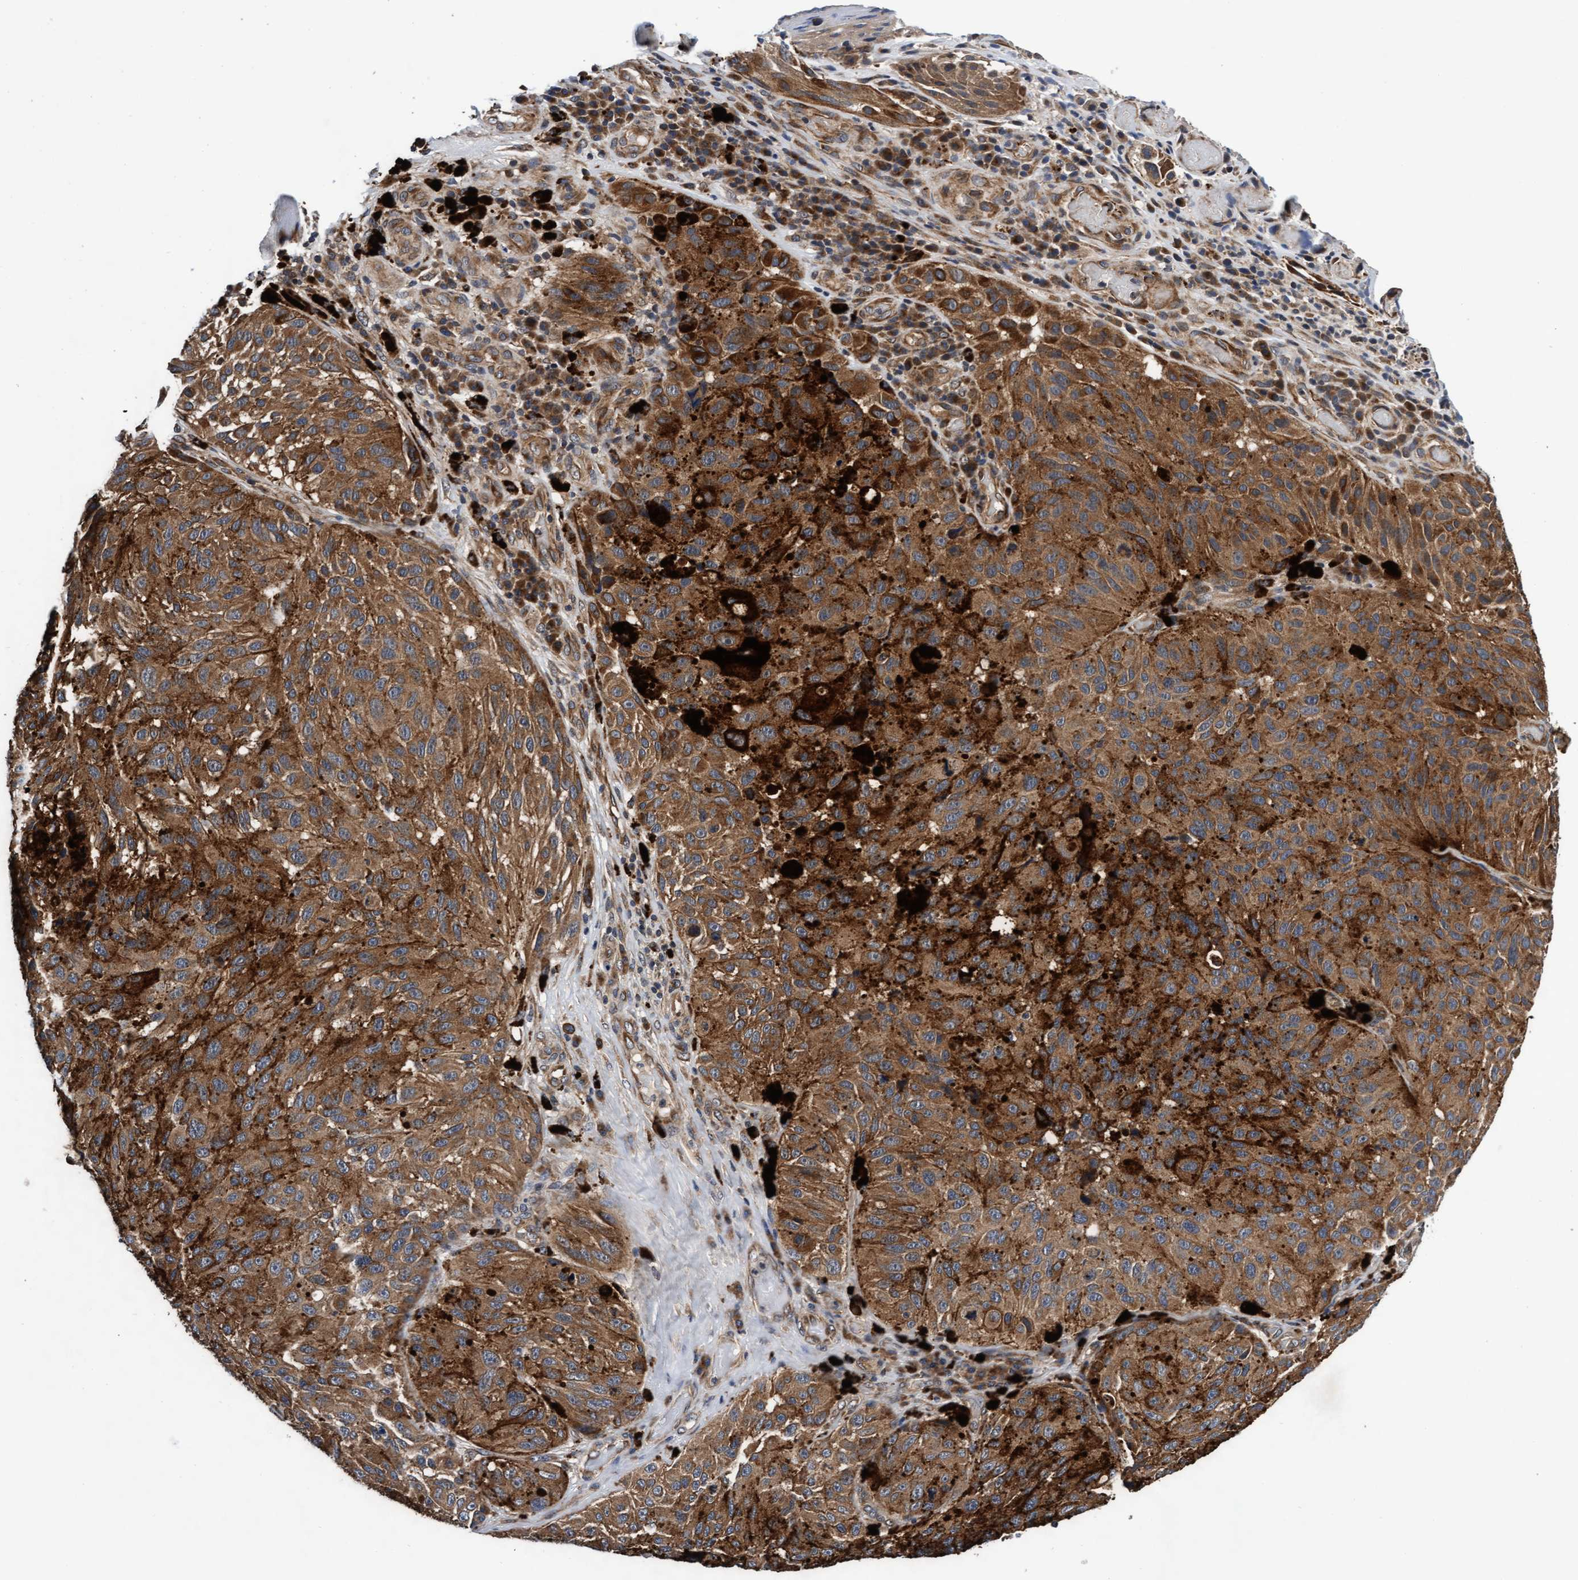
{"staining": {"intensity": "moderate", "quantity": ">75%", "location": "cytoplasmic/membranous"}, "tissue": "melanoma", "cell_type": "Tumor cells", "image_type": "cancer", "snomed": [{"axis": "morphology", "description": "Malignant melanoma, NOS"}, {"axis": "topography", "description": "Skin"}], "caption": "An image showing moderate cytoplasmic/membranous positivity in about >75% of tumor cells in melanoma, as visualized by brown immunohistochemical staining.", "gene": "EFCAB13", "patient": {"sex": "female", "age": 73}}